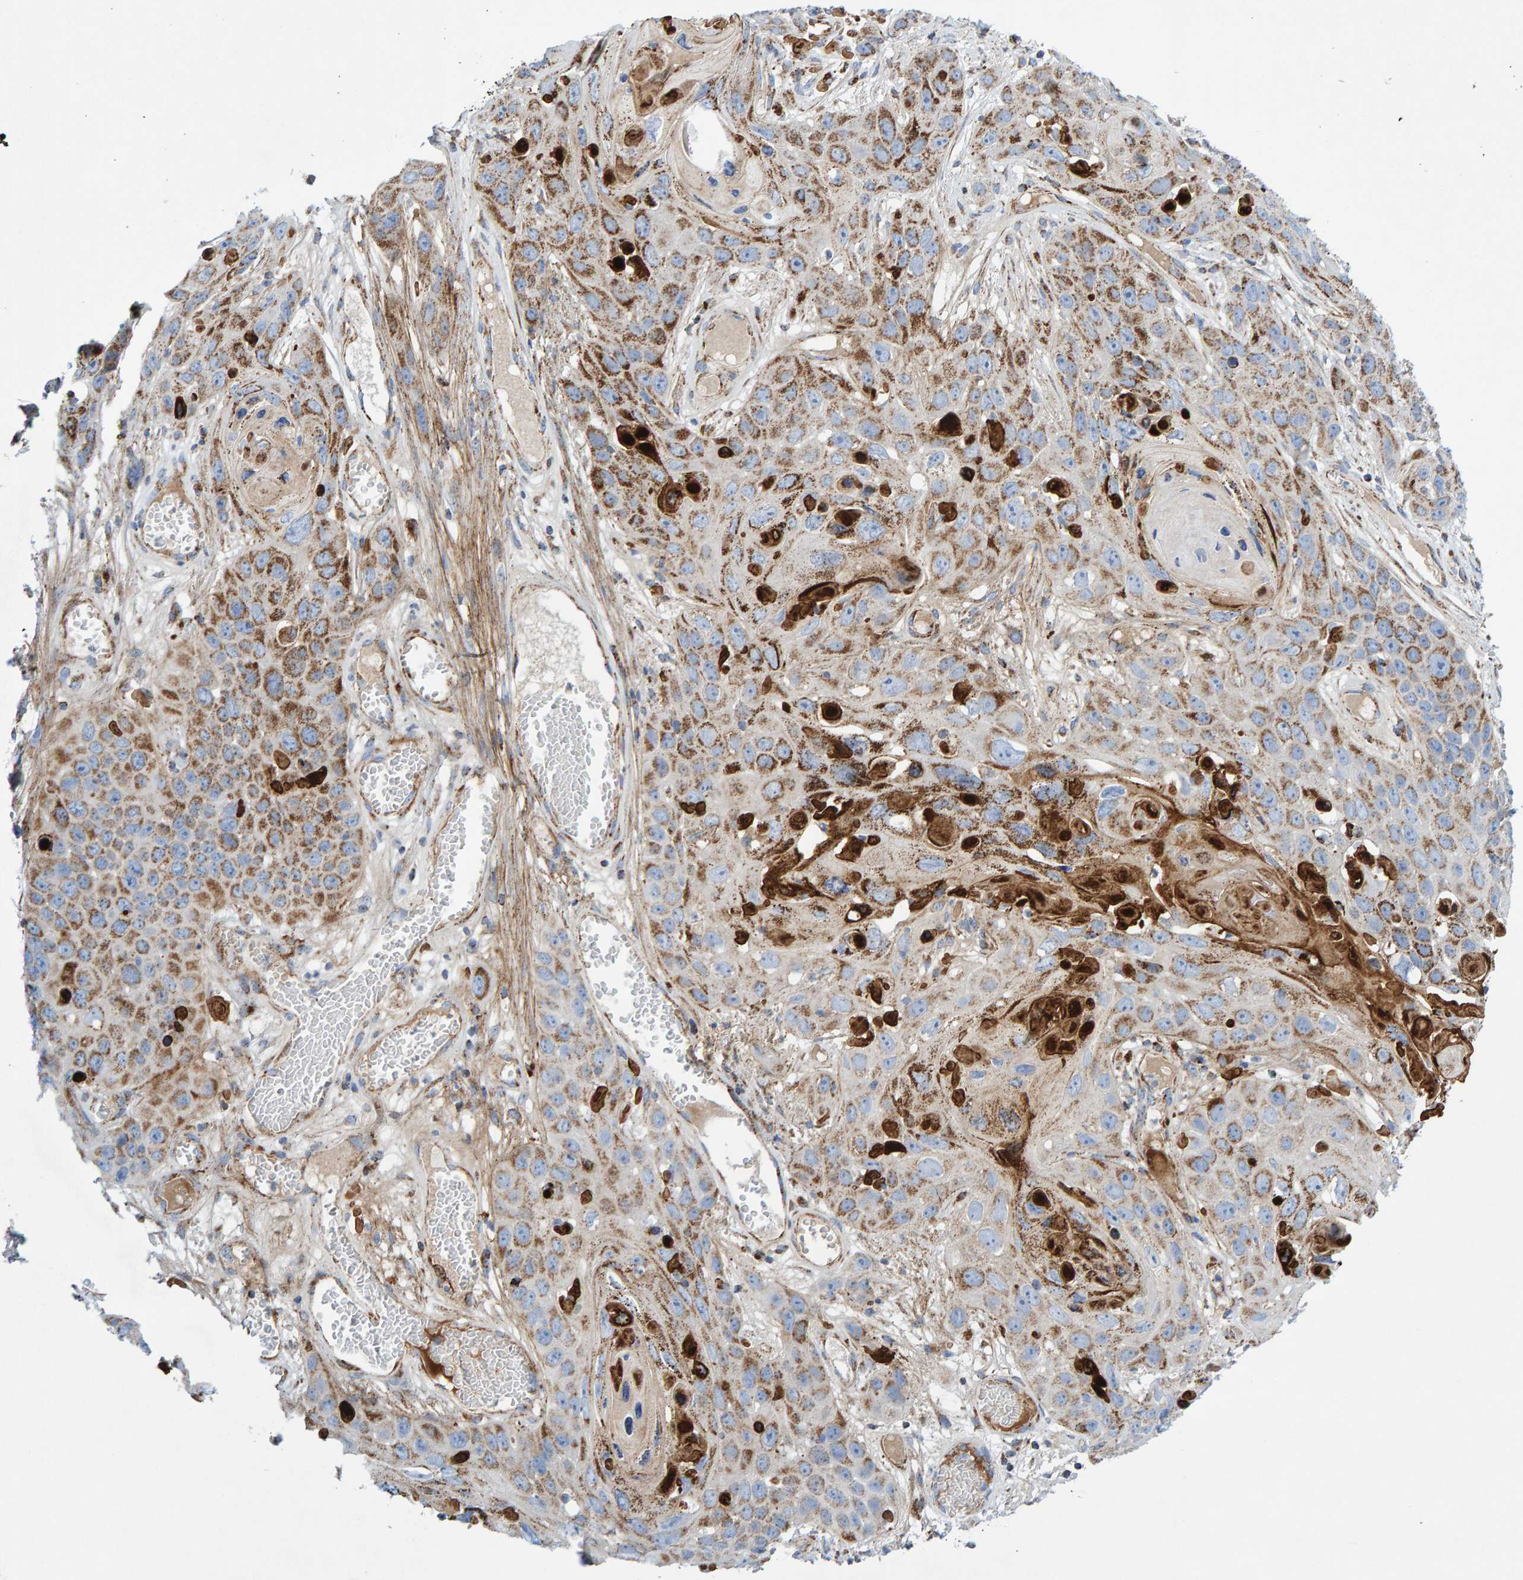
{"staining": {"intensity": "strong", "quantity": ">75%", "location": "cytoplasmic/membranous"}, "tissue": "skin cancer", "cell_type": "Tumor cells", "image_type": "cancer", "snomed": [{"axis": "morphology", "description": "Squamous cell carcinoma, NOS"}, {"axis": "topography", "description": "Skin"}], "caption": "Brown immunohistochemical staining in human squamous cell carcinoma (skin) exhibits strong cytoplasmic/membranous staining in approximately >75% of tumor cells. The staining is performed using DAB (3,3'-diaminobenzidine) brown chromogen to label protein expression. The nuclei are counter-stained blue using hematoxylin.", "gene": "GGTA1", "patient": {"sex": "male", "age": 55}}